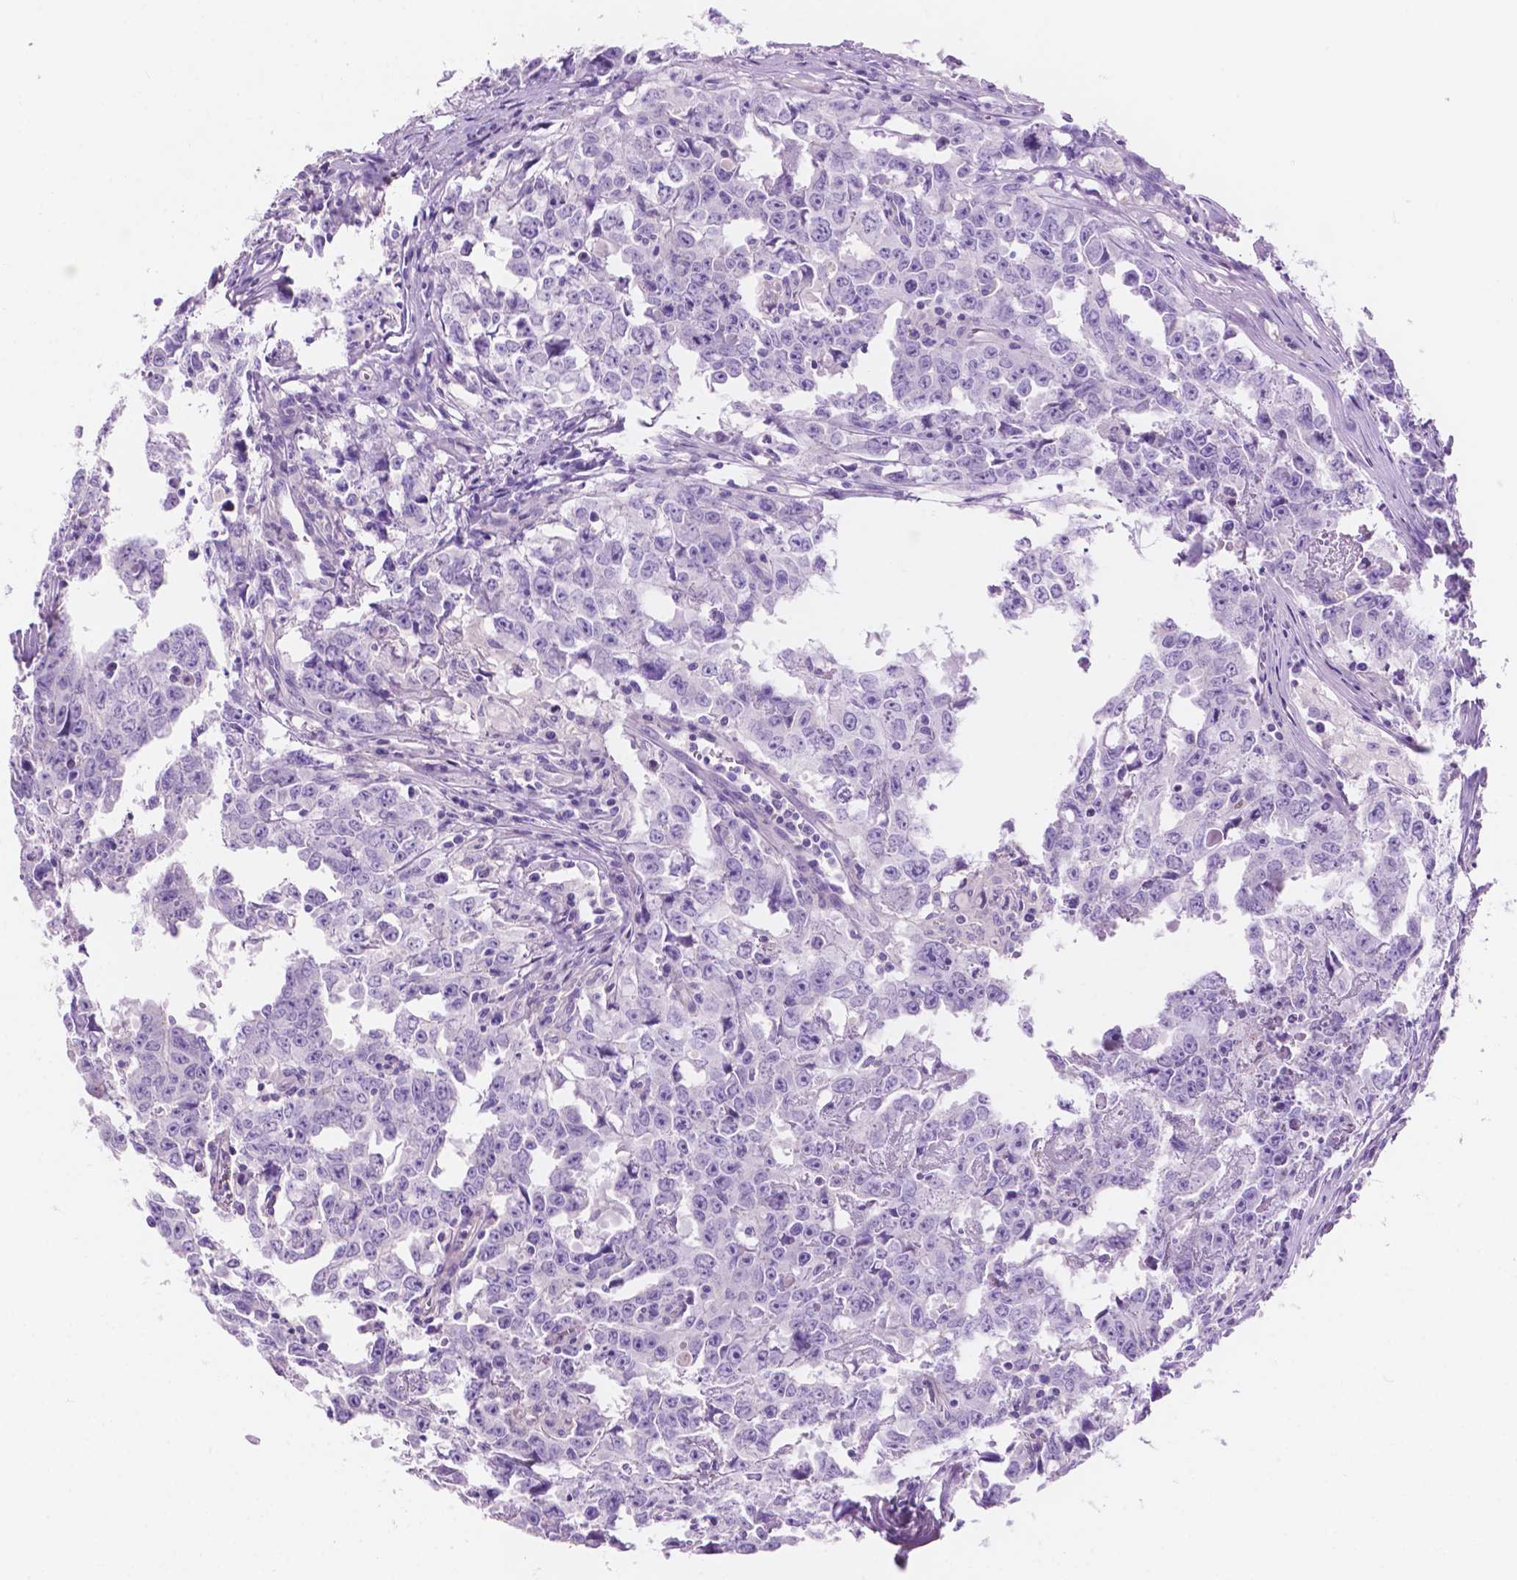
{"staining": {"intensity": "negative", "quantity": "none", "location": "none"}, "tissue": "testis cancer", "cell_type": "Tumor cells", "image_type": "cancer", "snomed": [{"axis": "morphology", "description": "Carcinoma, Embryonal, NOS"}, {"axis": "topography", "description": "Testis"}], "caption": "Tumor cells are negative for brown protein staining in testis cancer. (DAB (3,3'-diaminobenzidine) immunohistochemistry visualized using brightfield microscopy, high magnification).", "gene": "IGFN1", "patient": {"sex": "male", "age": 22}}